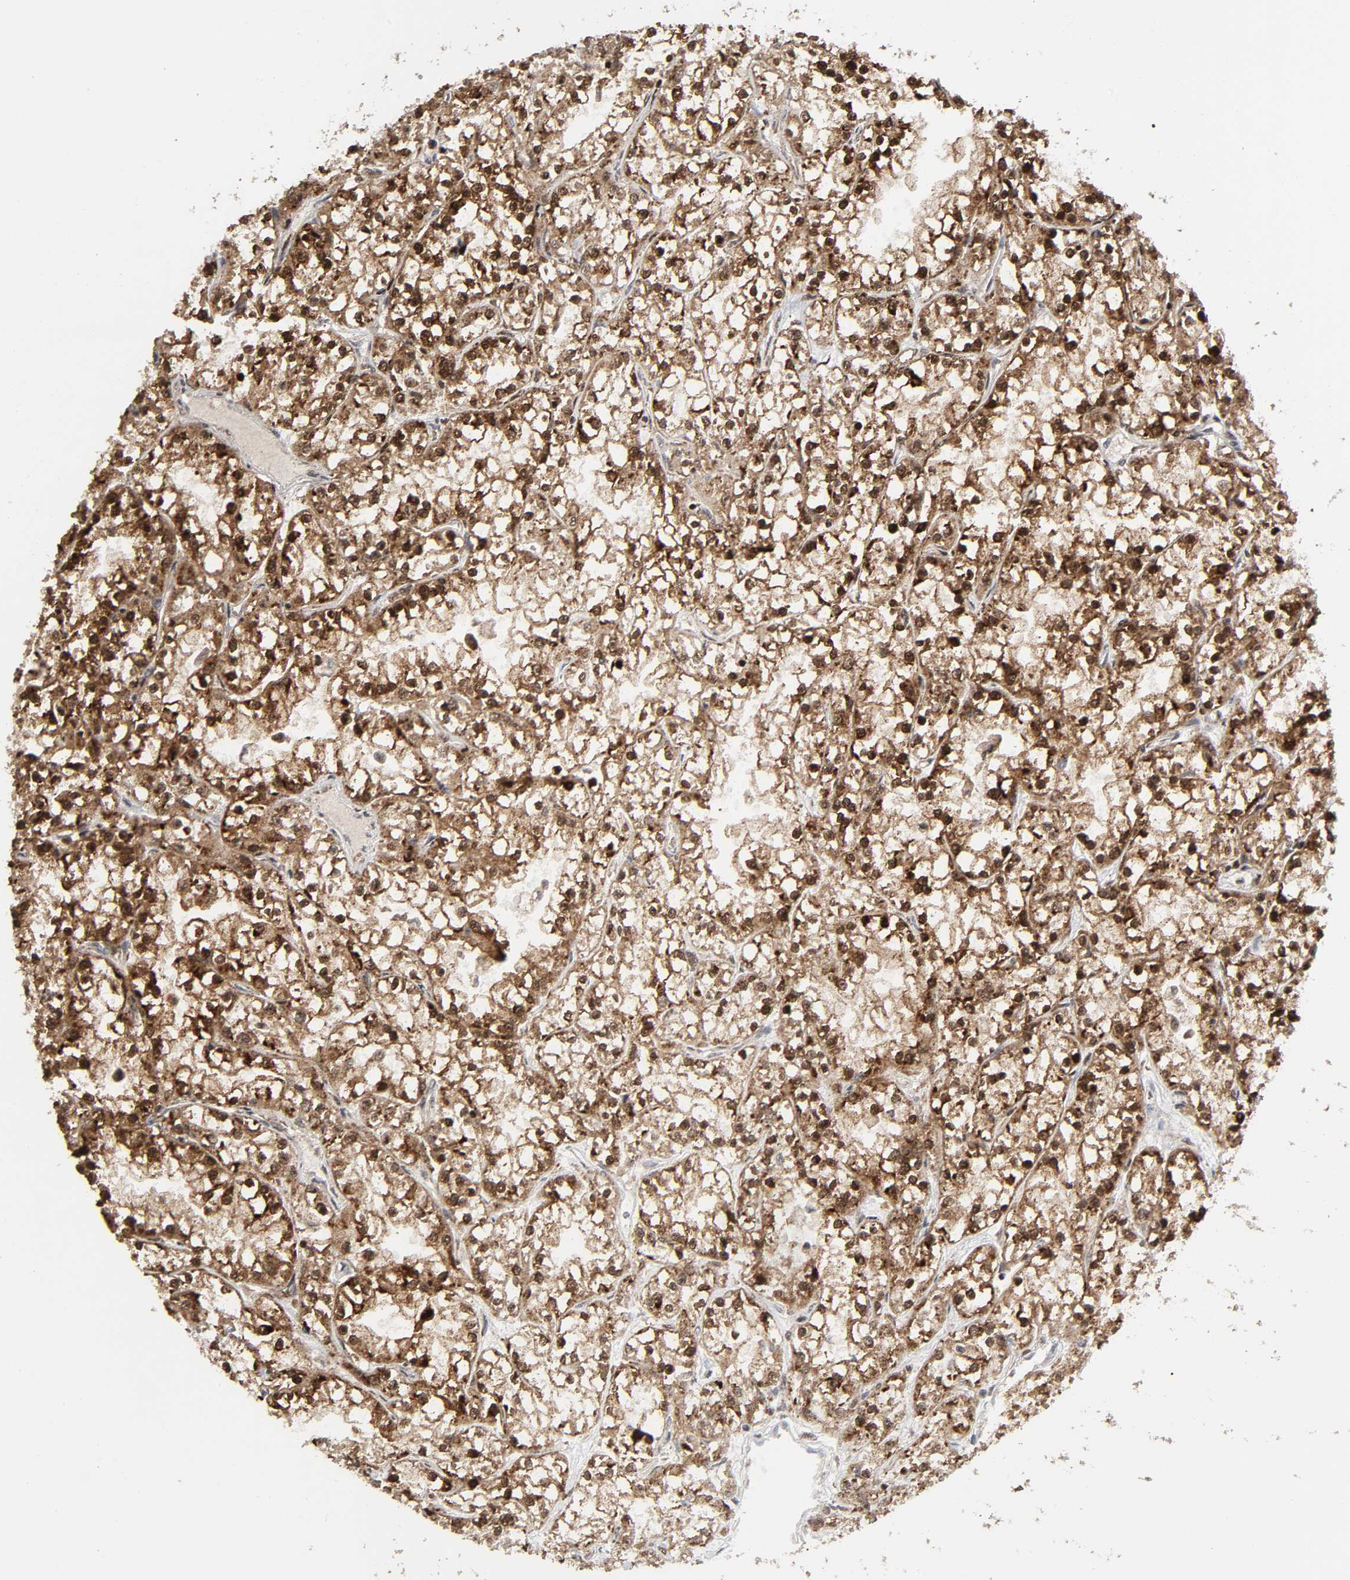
{"staining": {"intensity": "moderate", "quantity": ">75%", "location": "cytoplasmic/membranous,nuclear"}, "tissue": "renal cancer", "cell_type": "Tumor cells", "image_type": "cancer", "snomed": [{"axis": "morphology", "description": "Adenocarcinoma, NOS"}, {"axis": "topography", "description": "Kidney"}], "caption": "An immunohistochemistry photomicrograph of neoplastic tissue is shown. Protein staining in brown highlights moderate cytoplasmic/membranous and nuclear positivity in adenocarcinoma (renal) within tumor cells. Immunohistochemistry (ihc) stains the protein in brown and the nuclei are stained blue.", "gene": "MAPK1", "patient": {"sex": "female", "age": 52}}